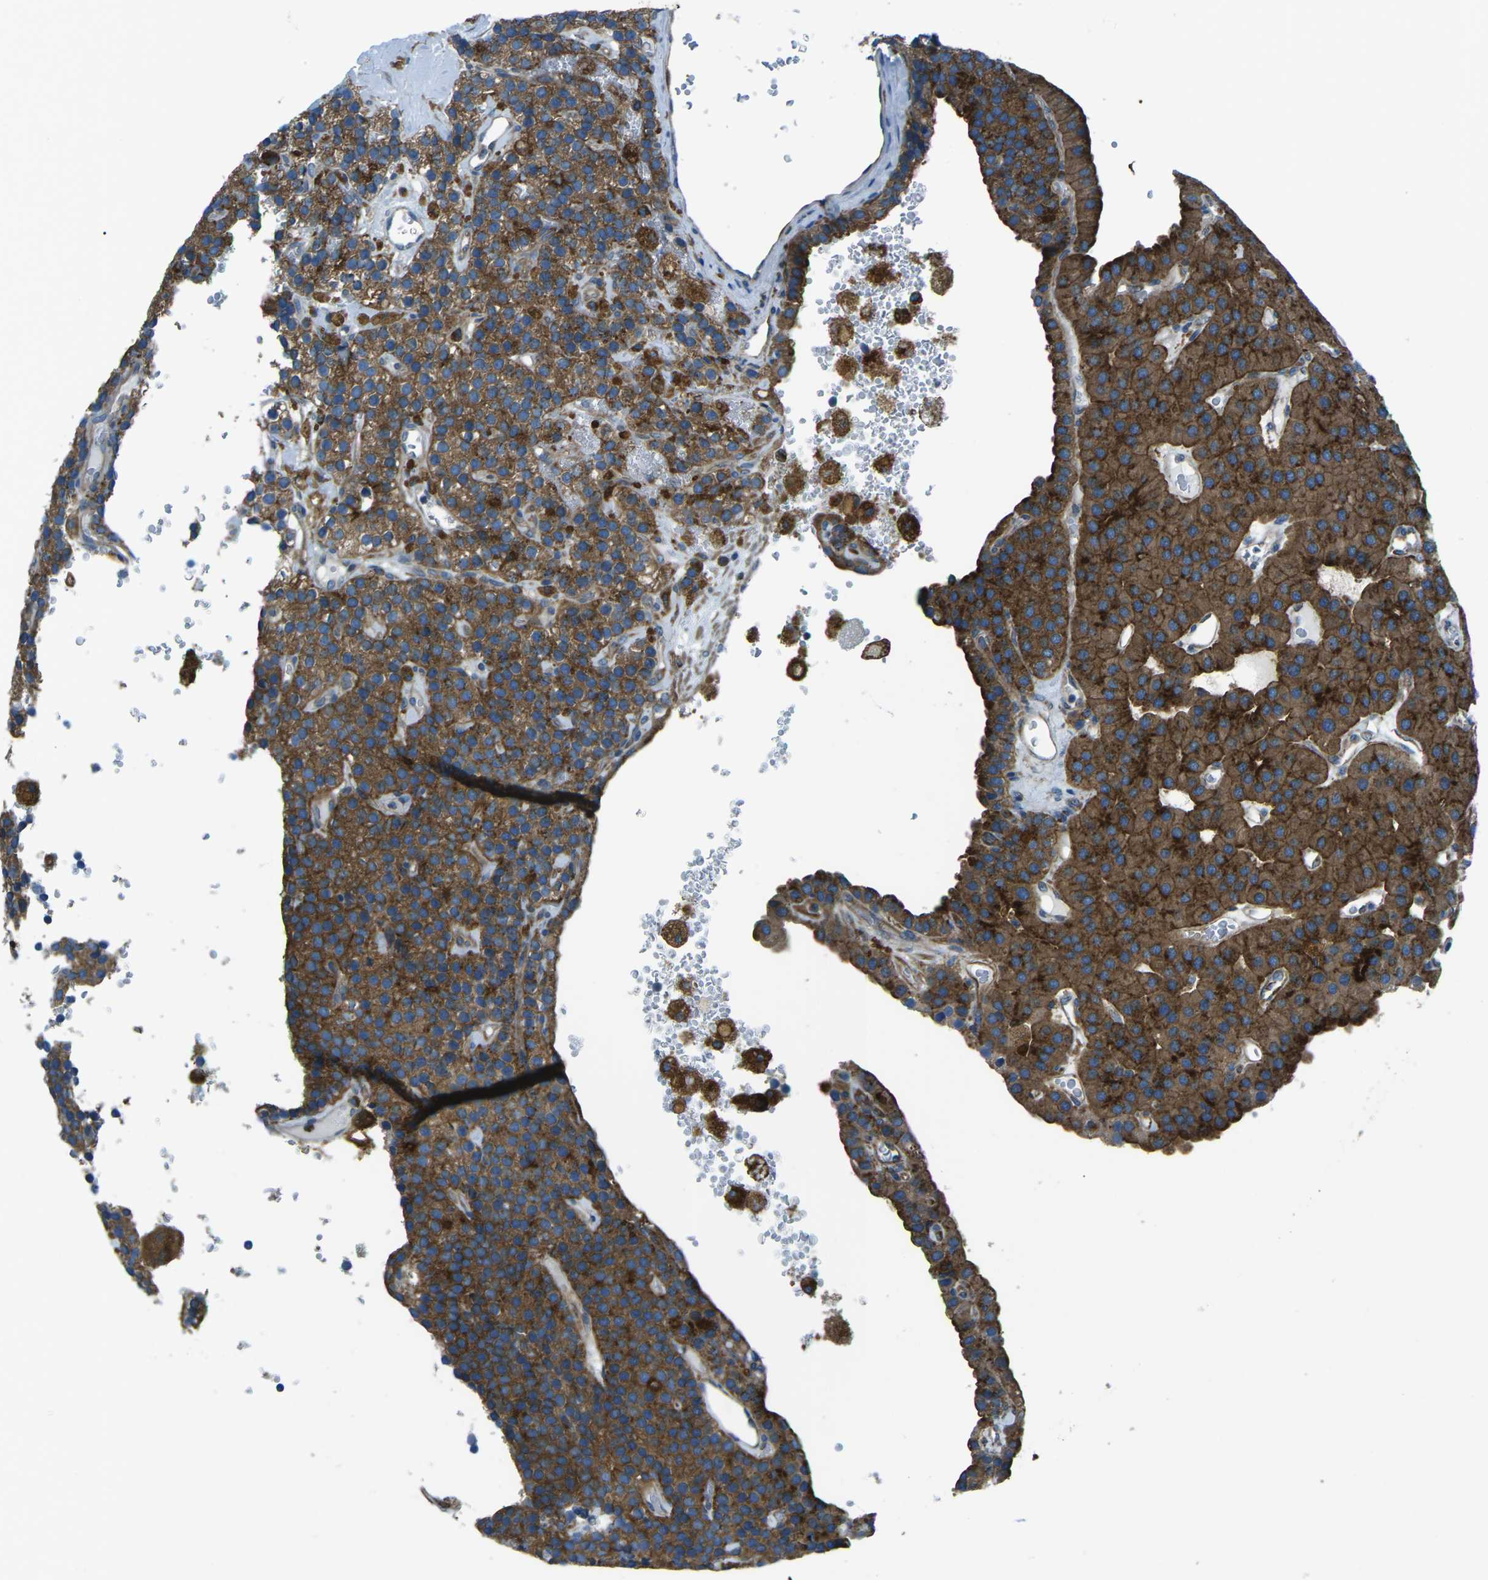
{"staining": {"intensity": "moderate", "quantity": ">75%", "location": "cytoplasmic/membranous"}, "tissue": "parathyroid gland", "cell_type": "Glandular cells", "image_type": "normal", "snomed": [{"axis": "morphology", "description": "Normal tissue, NOS"}, {"axis": "morphology", "description": "Adenoma, NOS"}, {"axis": "topography", "description": "Parathyroid gland"}], "caption": "This is a photomicrograph of IHC staining of unremarkable parathyroid gland, which shows moderate staining in the cytoplasmic/membranous of glandular cells.", "gene": "CDK17", "patient": {"sex": "female", "age": 86}}